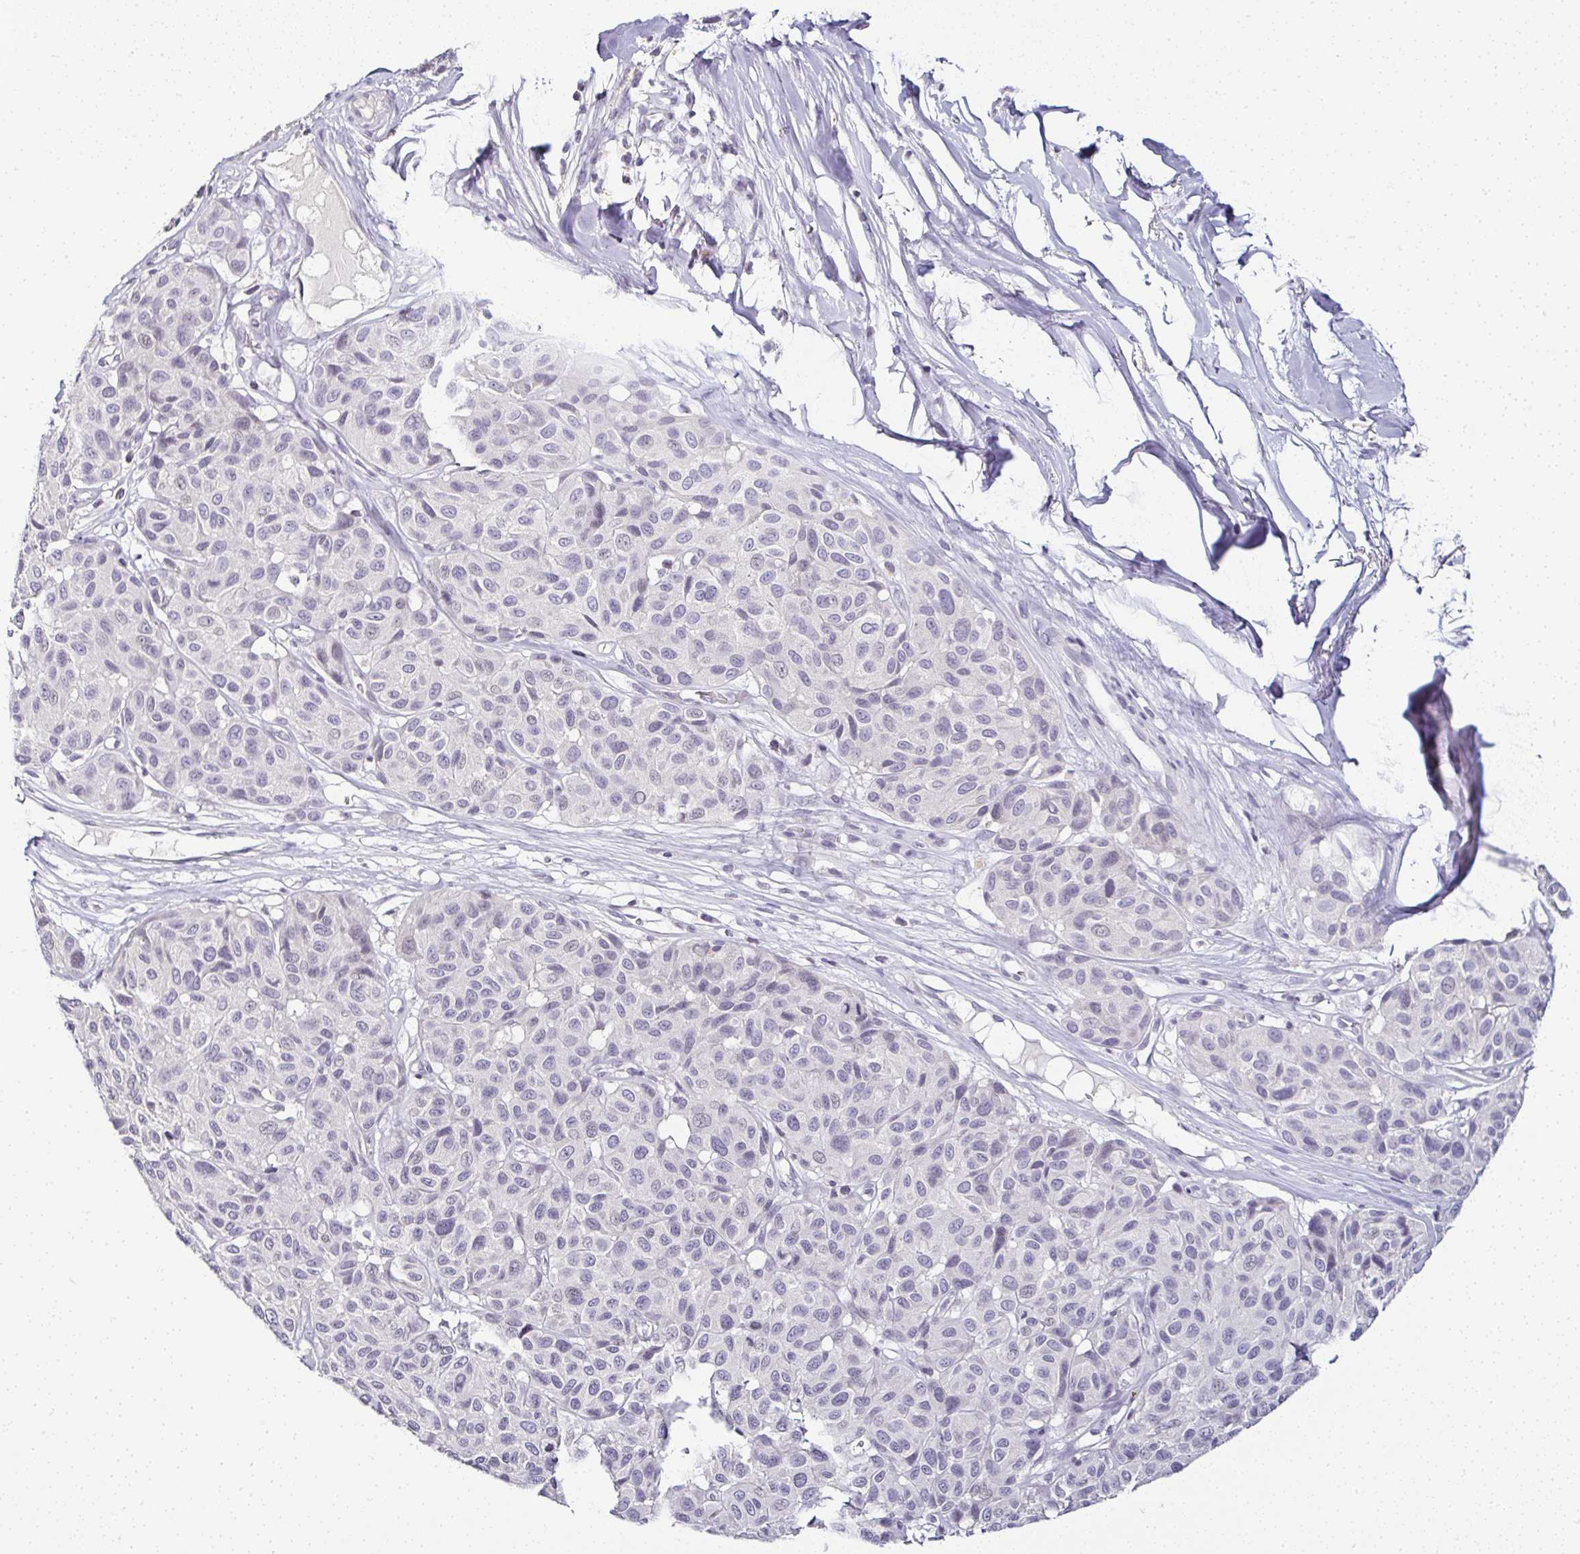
{"staining": {"intensity": "negative", "quantity": "none", "location": "none"}, "tissue": "melanoma", "cell_type": "Tumor cells", "image_type": "cancer", "snomed": [{"axis": "morphology", "description": "Malignant melanoma, NOS"}, {"axis": "topography", "description": "Skin"}], "caption": "The immunohistochemistry micrograph has no significant expression in tumor cells of melanoma tissue.", "gene": "SERPINB3", "patient": {"sex": "female", "age": 66}}